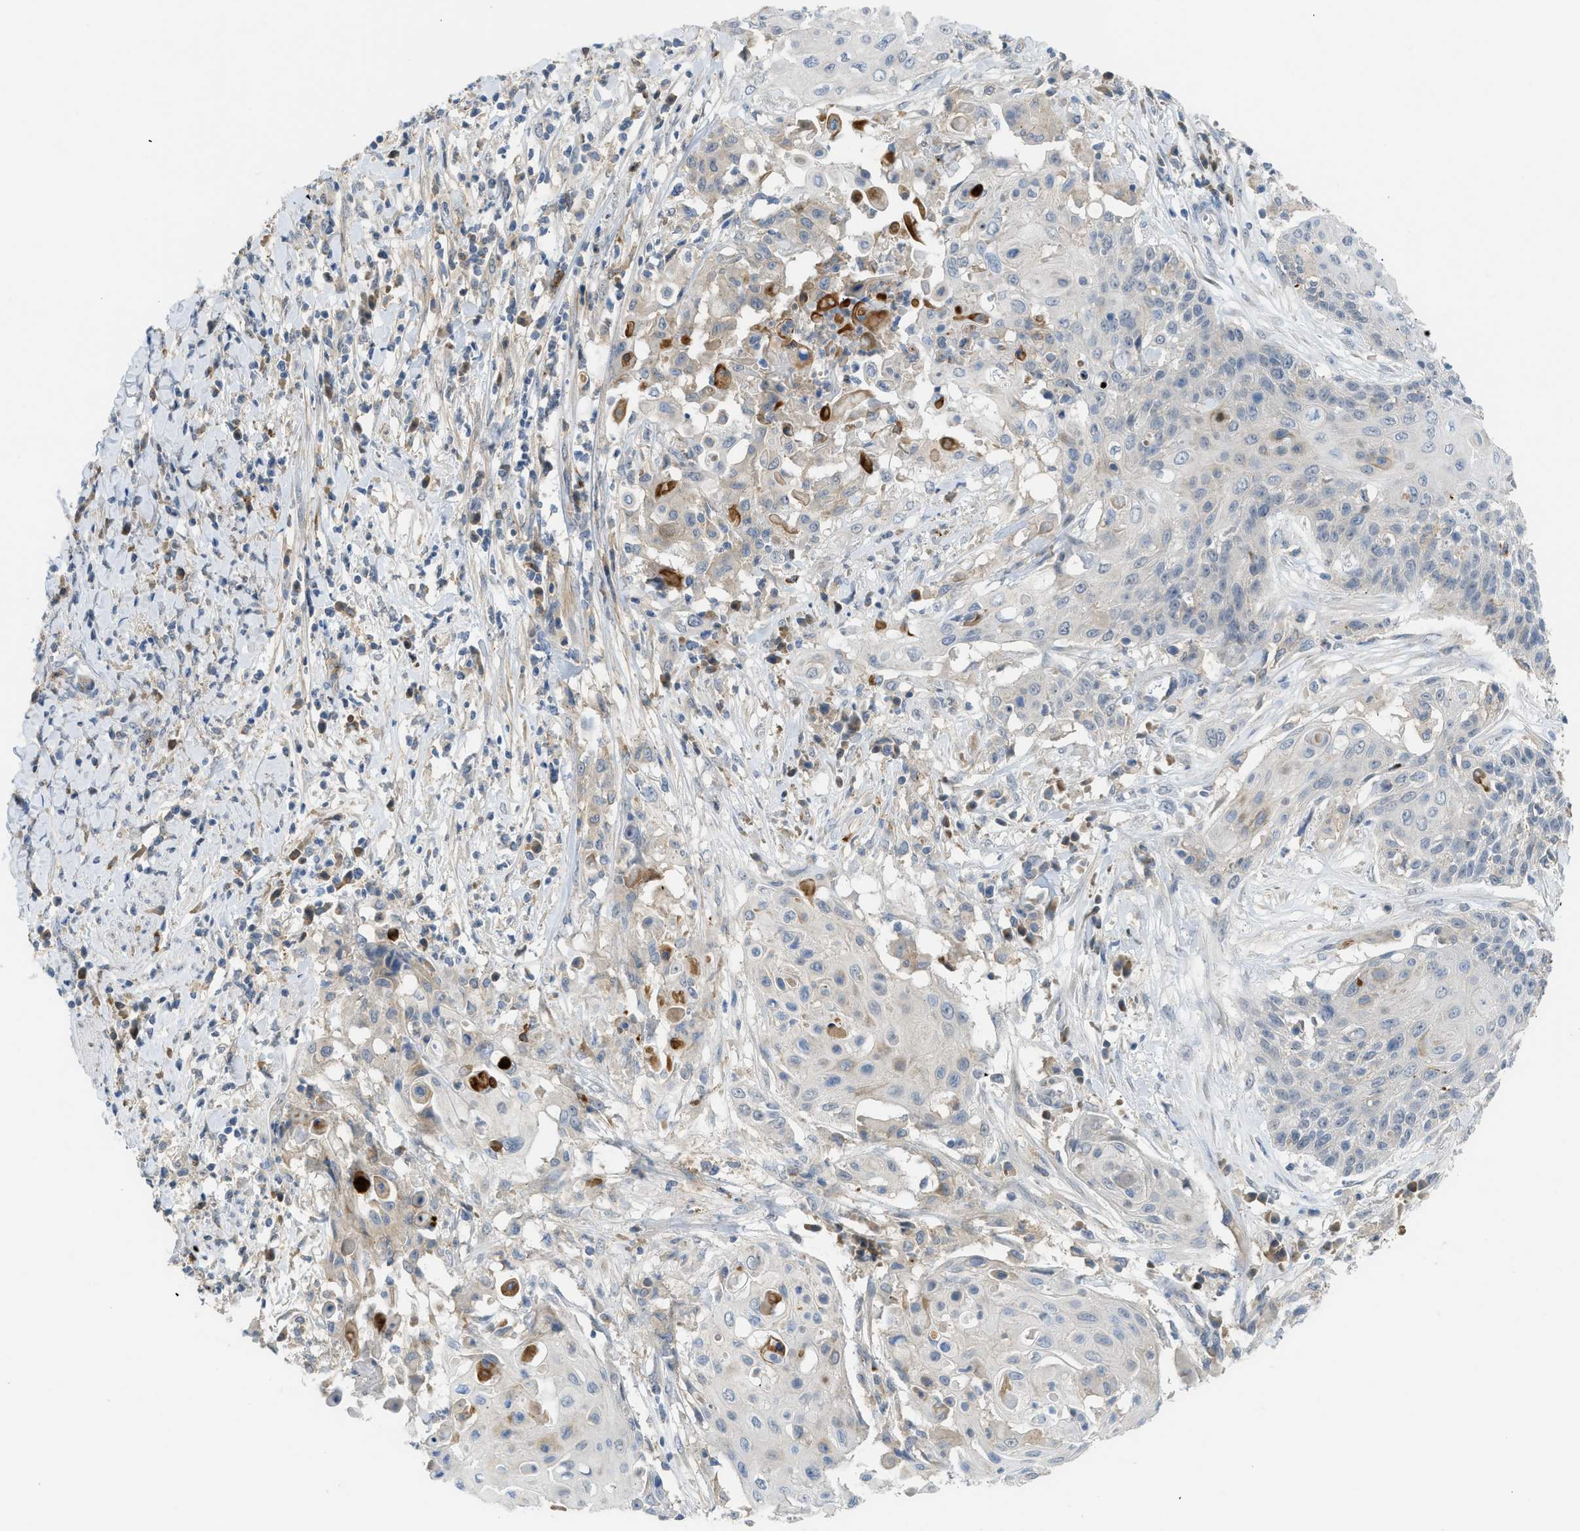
{"staining": {"intensity": "negative", "quantity": "none", "location": "none"}, "tissue": "cervical cancer", "cell_type": "Tumor cells", "image_type": "cancer", "snomed": [{"axis": "morphology", "description": "Squamous cell carcinoma, NOS"}, {"axis": "topography", "description": "Cervix"}], "caption": "Tumor cells show no significant positivity in squamous cell carcinoma (cervical). The staining was performed using DAB to visualize the protein expression in brown, while the nuclei were stained in blue with hematoxylin (Magnification: 20x).", "gene": "RHBDF2", "patient": {"sex": "female", "age": 39}}